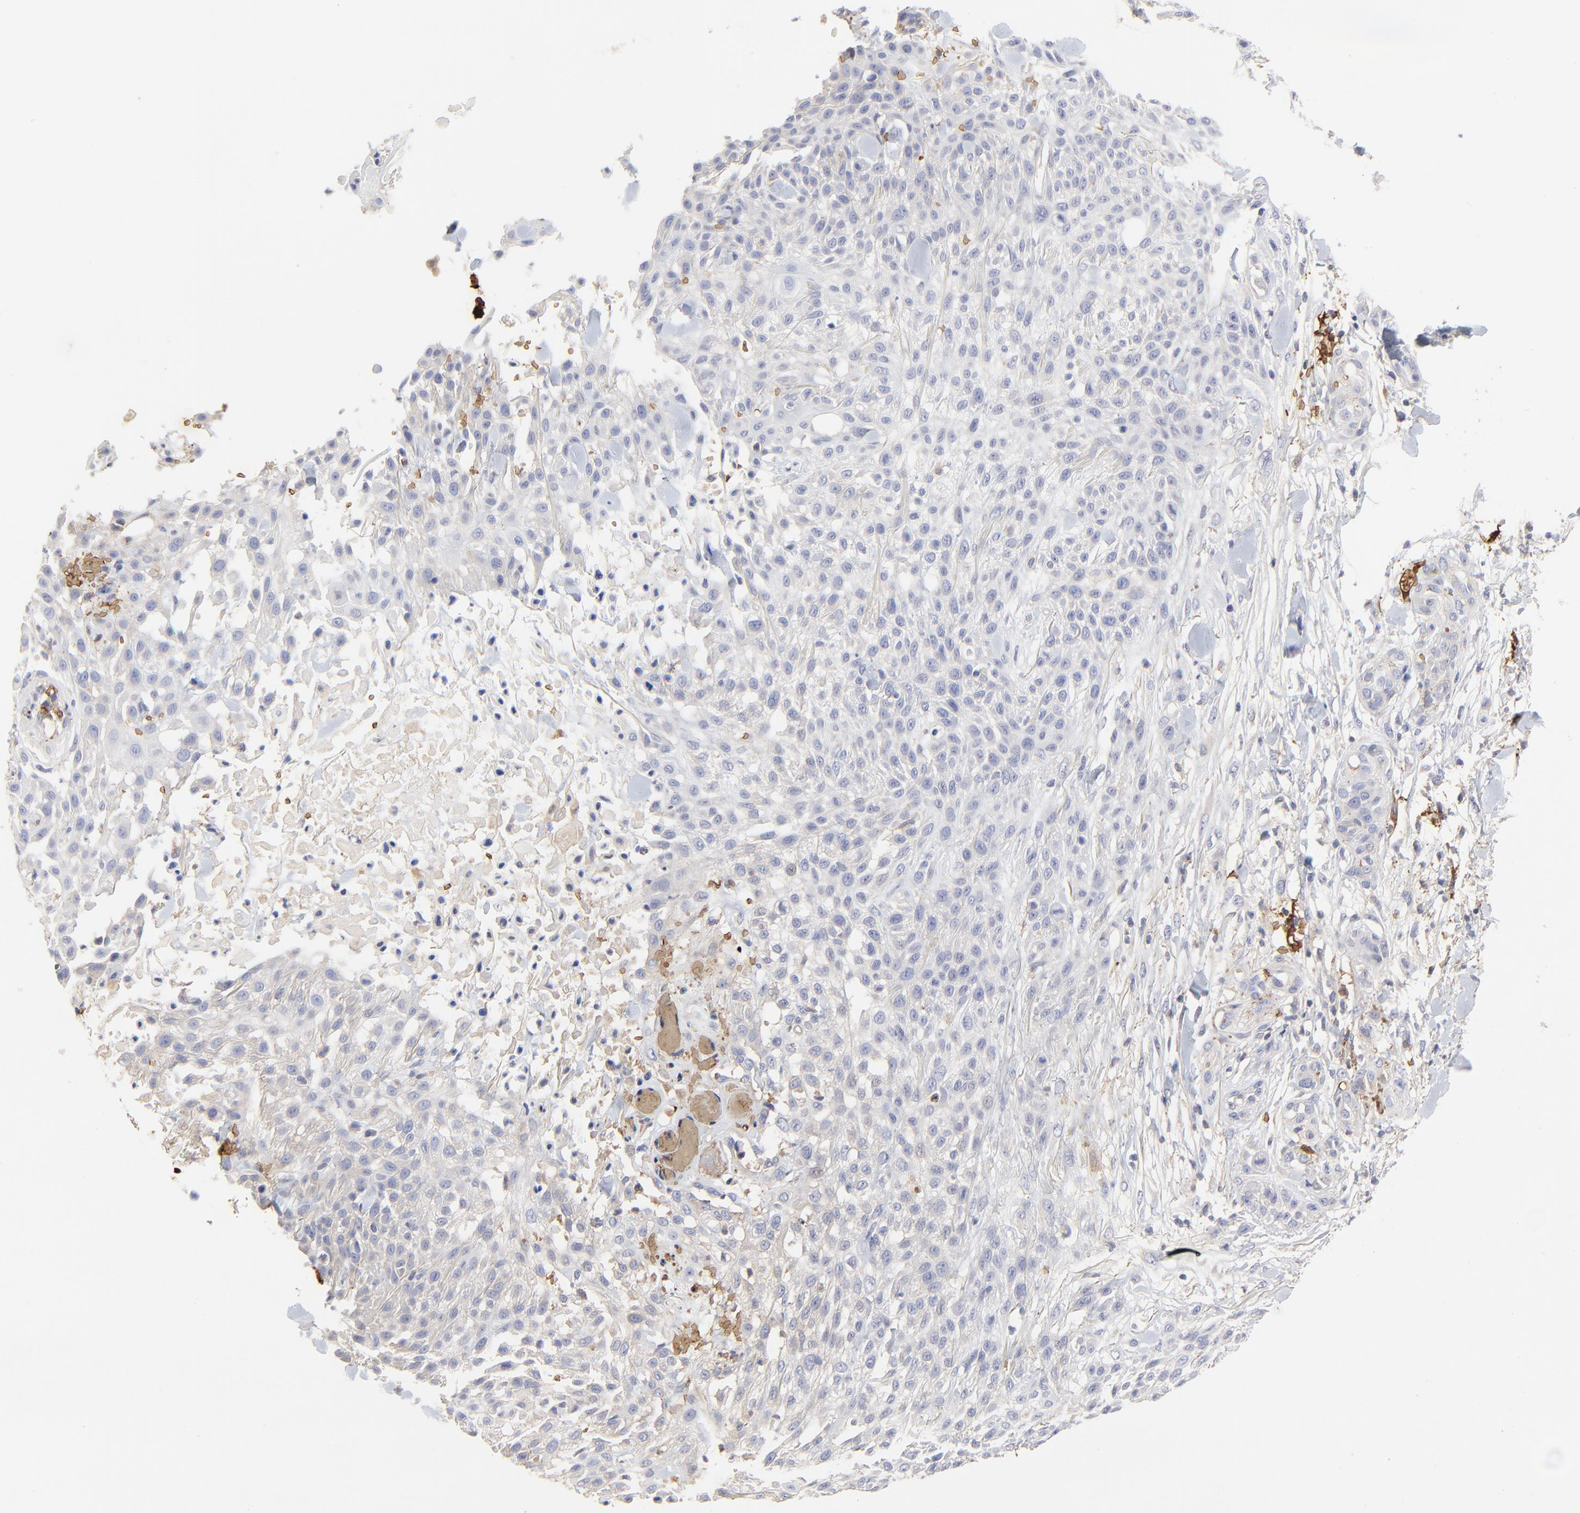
{"staining": {"intensity": "negative", "quantity": "none", "location": "none"}, "tissue": "skin cancer", "cell_type": "Tumor cells", "image_type": "cancer", "snomed": [{"axis": "morphology", "description": "Squamous cell carcinoma, NOS"}, {"axis": "topography", "description": "Skin"}], "caption": "Immunohistochemical staining of skin squamous cell carcinoma demonstrates no significant positivity in tumor cells.", "gene": "PAG1", "patient": {"sex": "female", "age": 42}}